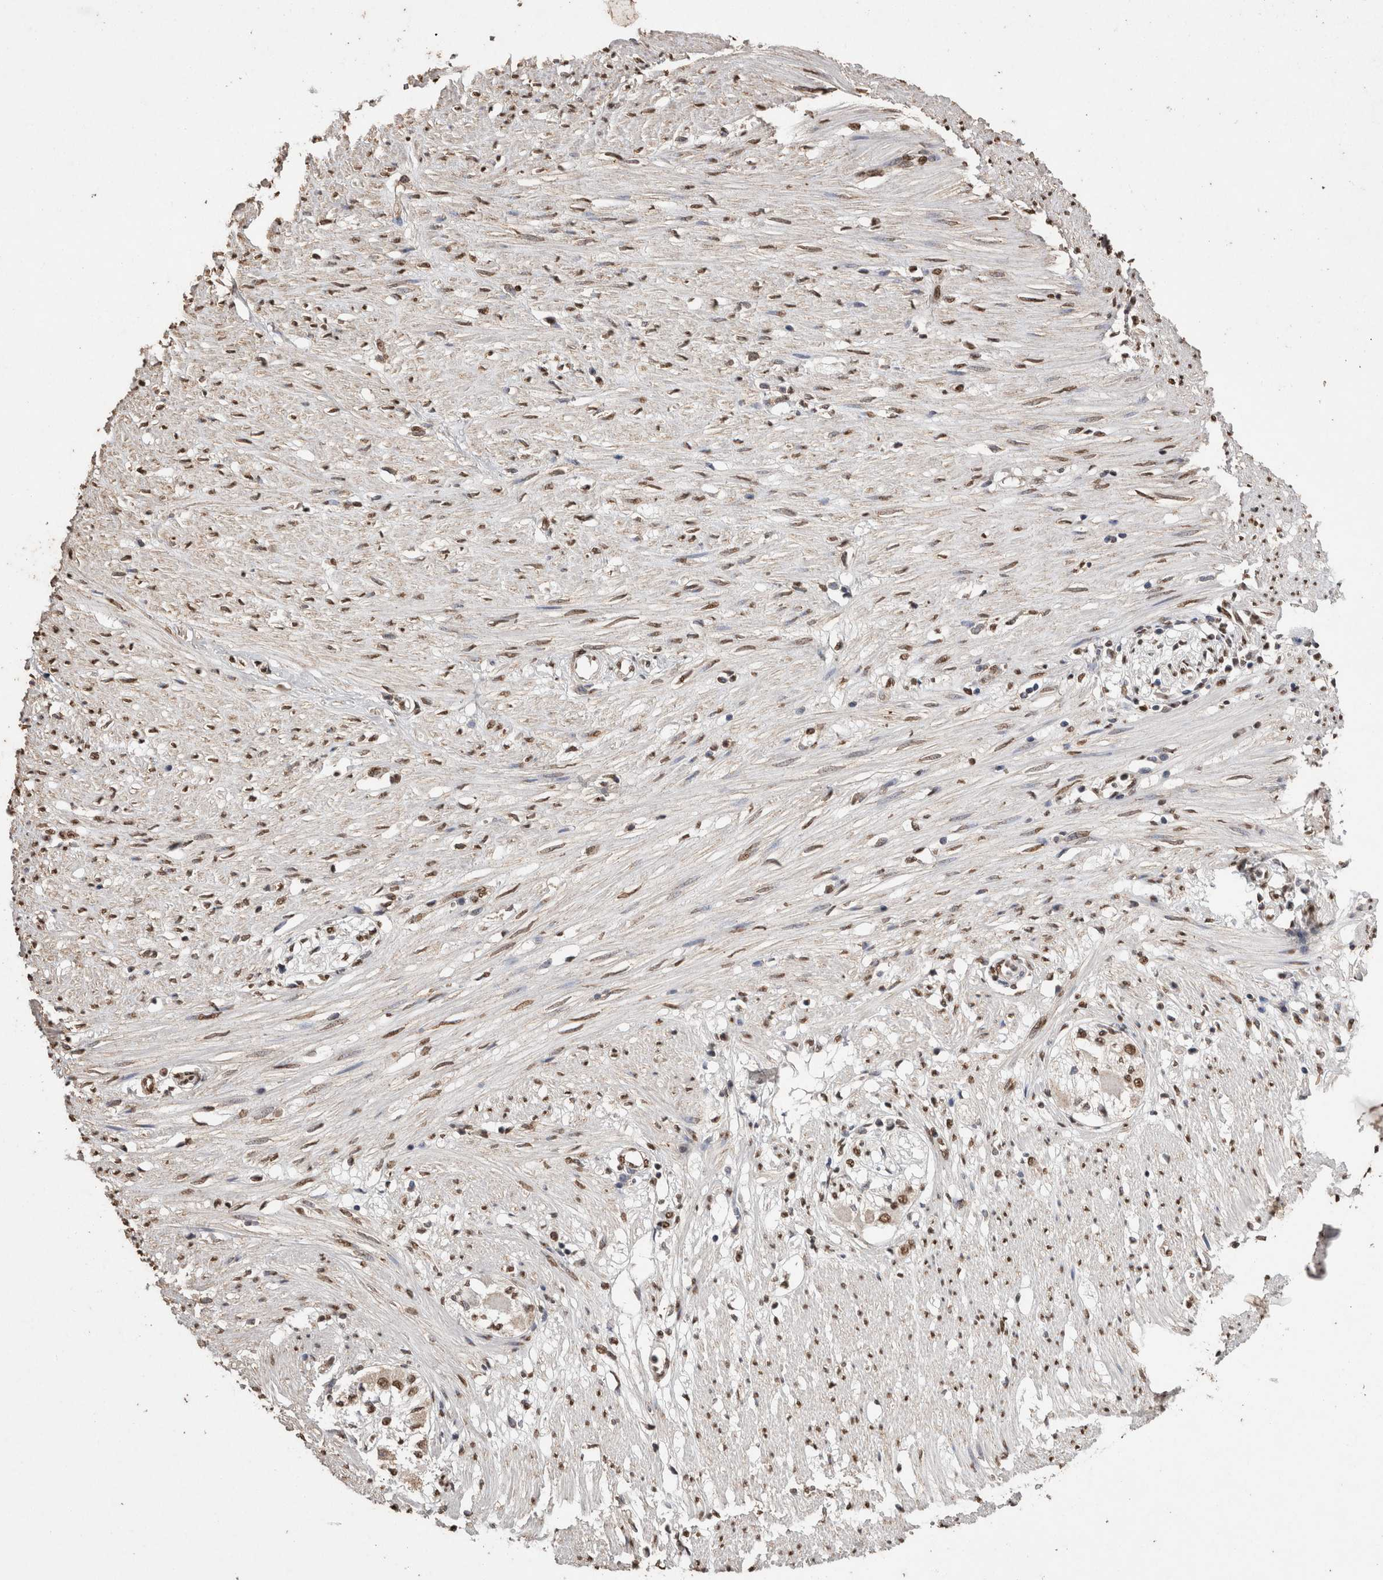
{"staining": {"intensity": "moderate", "quantity": ">75%", "location": "nuclear"}, "tissue": "adipose tissue", "cell_type": "Adipocytes", "image_type": "normal", "snomed": [{"axis": "morphology", "description": "Normal tissue, NOS"}, {"axis": "morphology", "description": "Adenocarcinoma, NOS"}, {"axis": "topography", "description": "Colon"}, {"axis": "topography", "description": "Peripheral nerve tissue"}], "caption": "DAB immunohistochemical staining of unremarkable adipose tissue exhibits moderate nuclear protein staining in about >75% of adipocytes.", "gene": "NTHL1", "patient": {"sex": "male", "age": 14}}